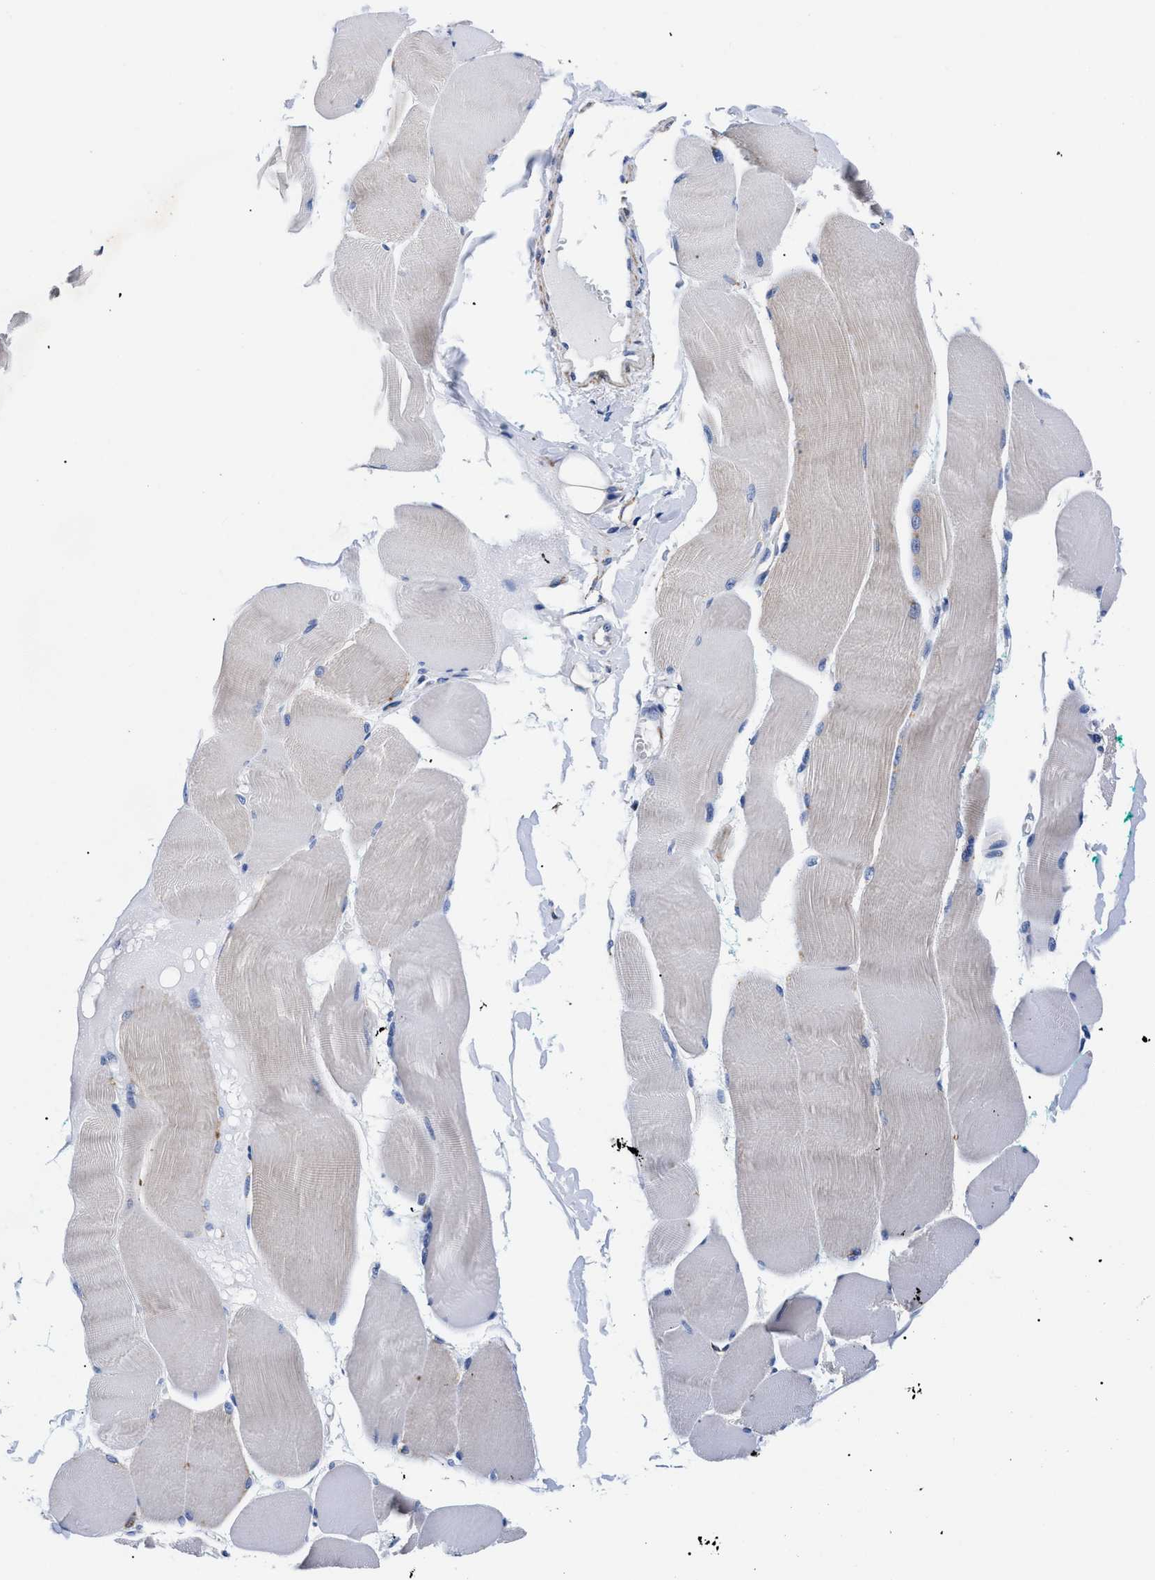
{"staining": {"intensity": "weak", "quantity": "<25%", "location": "cytoplasmic/membranous"}, "tissue": "skeletal muscle", "cell_type": "Myocytes", "image_type": "normal", "snomed": [{"axis": "morphology", "description": "Normal tissue, NOS"}, {"axis": "morphology", "description": "Squamous cell carcinoma, NOS"}, {"axis": "topography", "description": "Skeletal muscle"}], "caption": "Skeletal muscle was stained to show a protein in brown. There is no significant expression in myocytes. (DAB (3,3'-diaminobenzidine) IHC visualized using brightfield microscopy, high magnification).", "gene": "GPR149", "patient": {"sex": "male", "age": 51}}